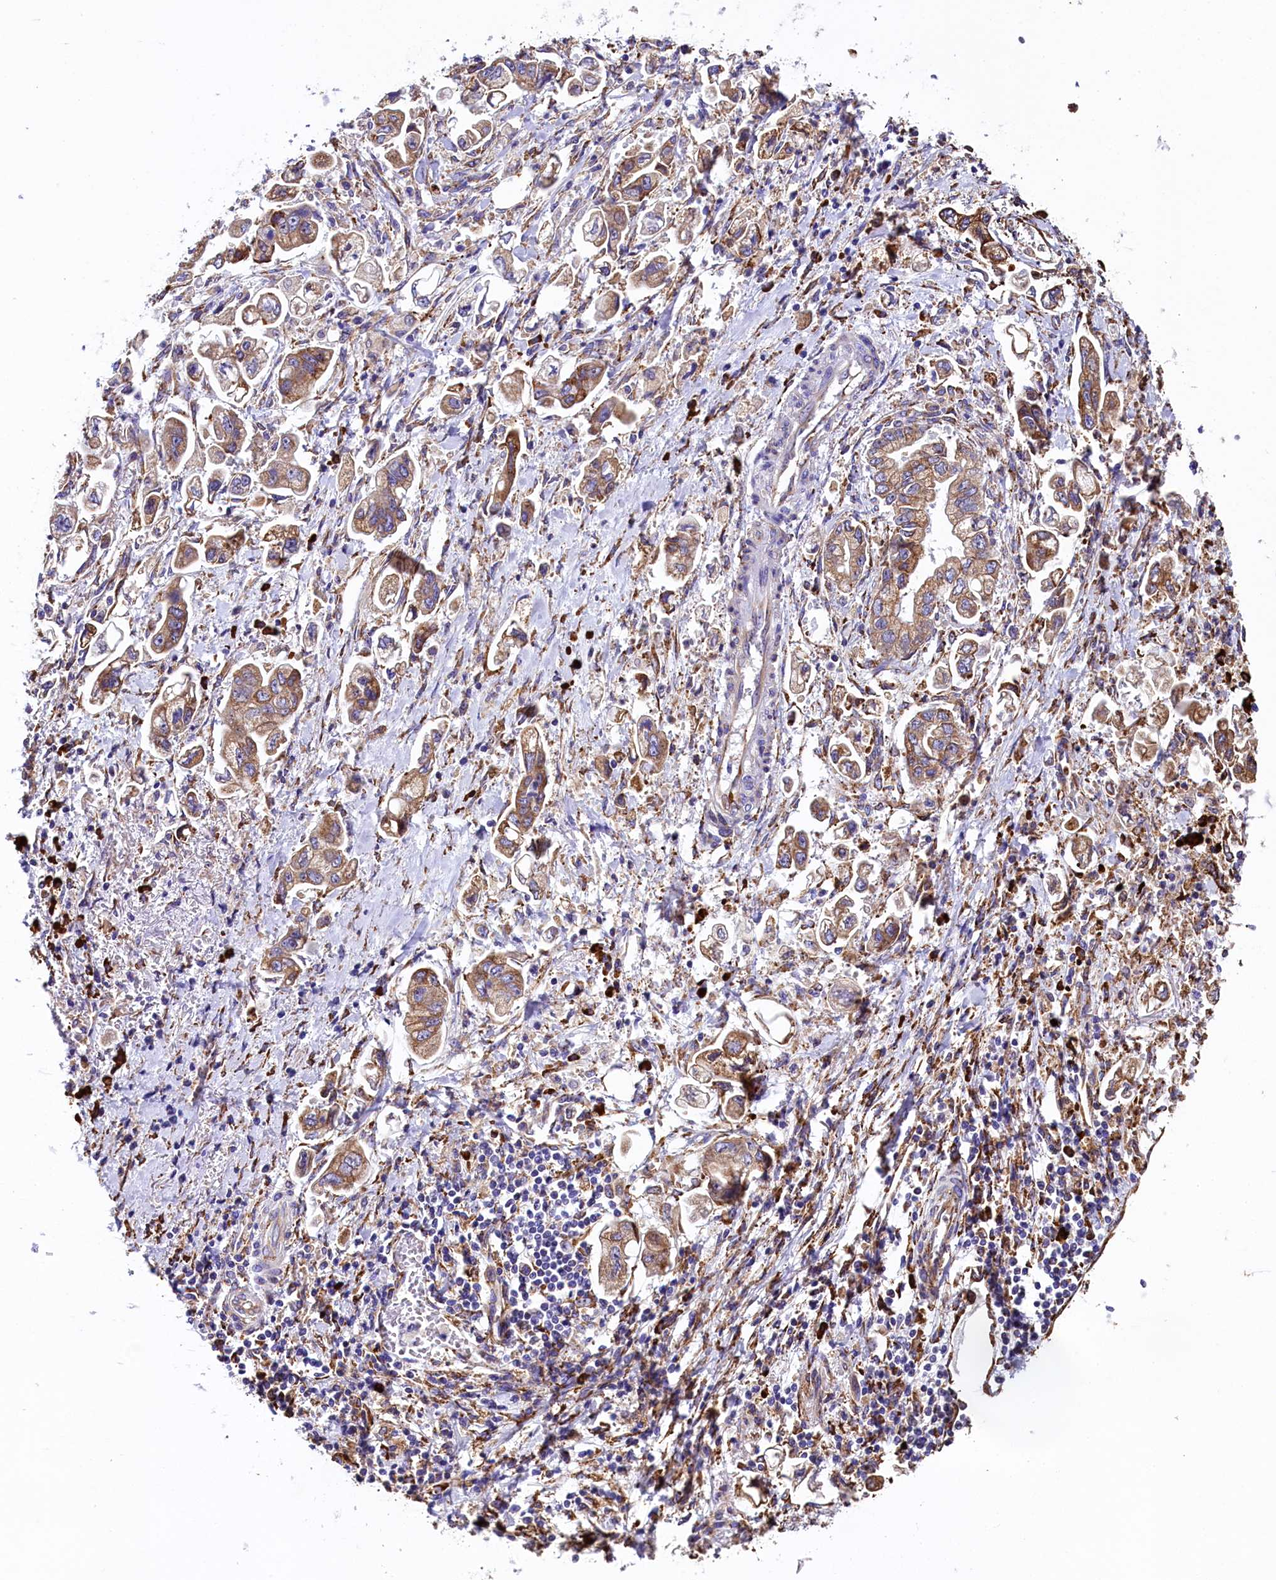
{"staining": {"intensity": "moderate", "quantity": ">75%", "location": "cytoplasmic/membranous"}, "tissue": "stomach cancer", "cell_type": "Tumor cells", "image_type": "cancer", "snomed": [{"axis": "morphology", "description": "Adenocarcinoma, NOS"}, {"axis": "topography", "description": "Stomach"}], "caption": "Tumor cells reveal medium levels of moderate cytoplasmic/membranous expression in approximately >75% of cells in human stomach adenocarcinoma. Immunohistochemistry (ihc) stains the protein of interest in brown and the nuclei are stained blue.", "gene": "CAPS2", "patient": {"sex": "male", "age": 62}}